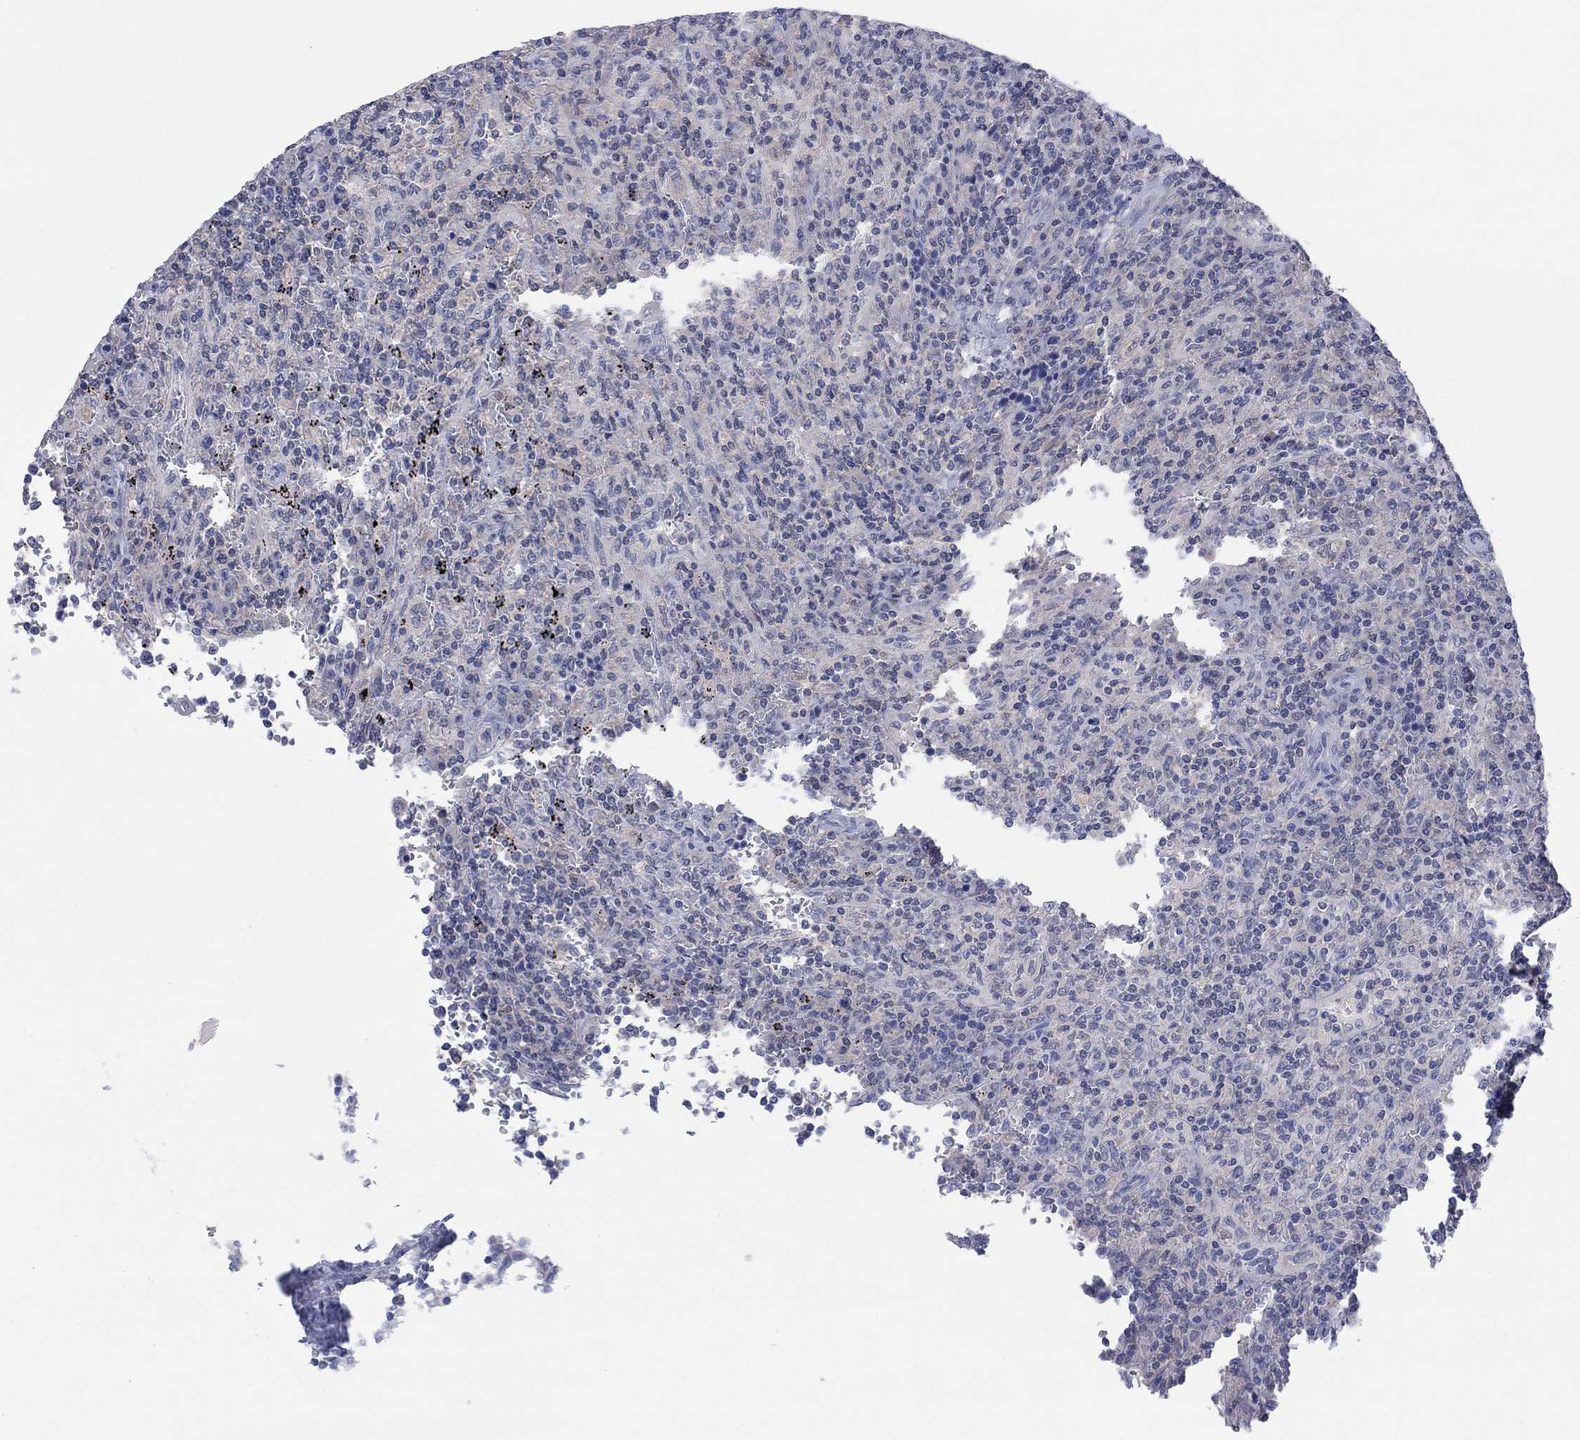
{"staining": {"intensity": "negative", "quantity": "none", "location": "none"}, "tissue": "lymphoma", "cell_type": "Tumor cells", "image_type": "cancer", "snomed": [{"axis": "morphology", "description": "Malignant lymphoma, non-Hodgkin's type, Low grade"}, {"axis": "topography", "description": "Spleen"}], "caption": "DAB (3,3'-diaminobenzidine) immunohistochemical staining of malignant lymphoma, non-Hodgkin's type (low-grade) demonstrates no significant staining in tumor cells.", "gene": "FER1L6", "patient": {"sex": "male", "age": 62}}